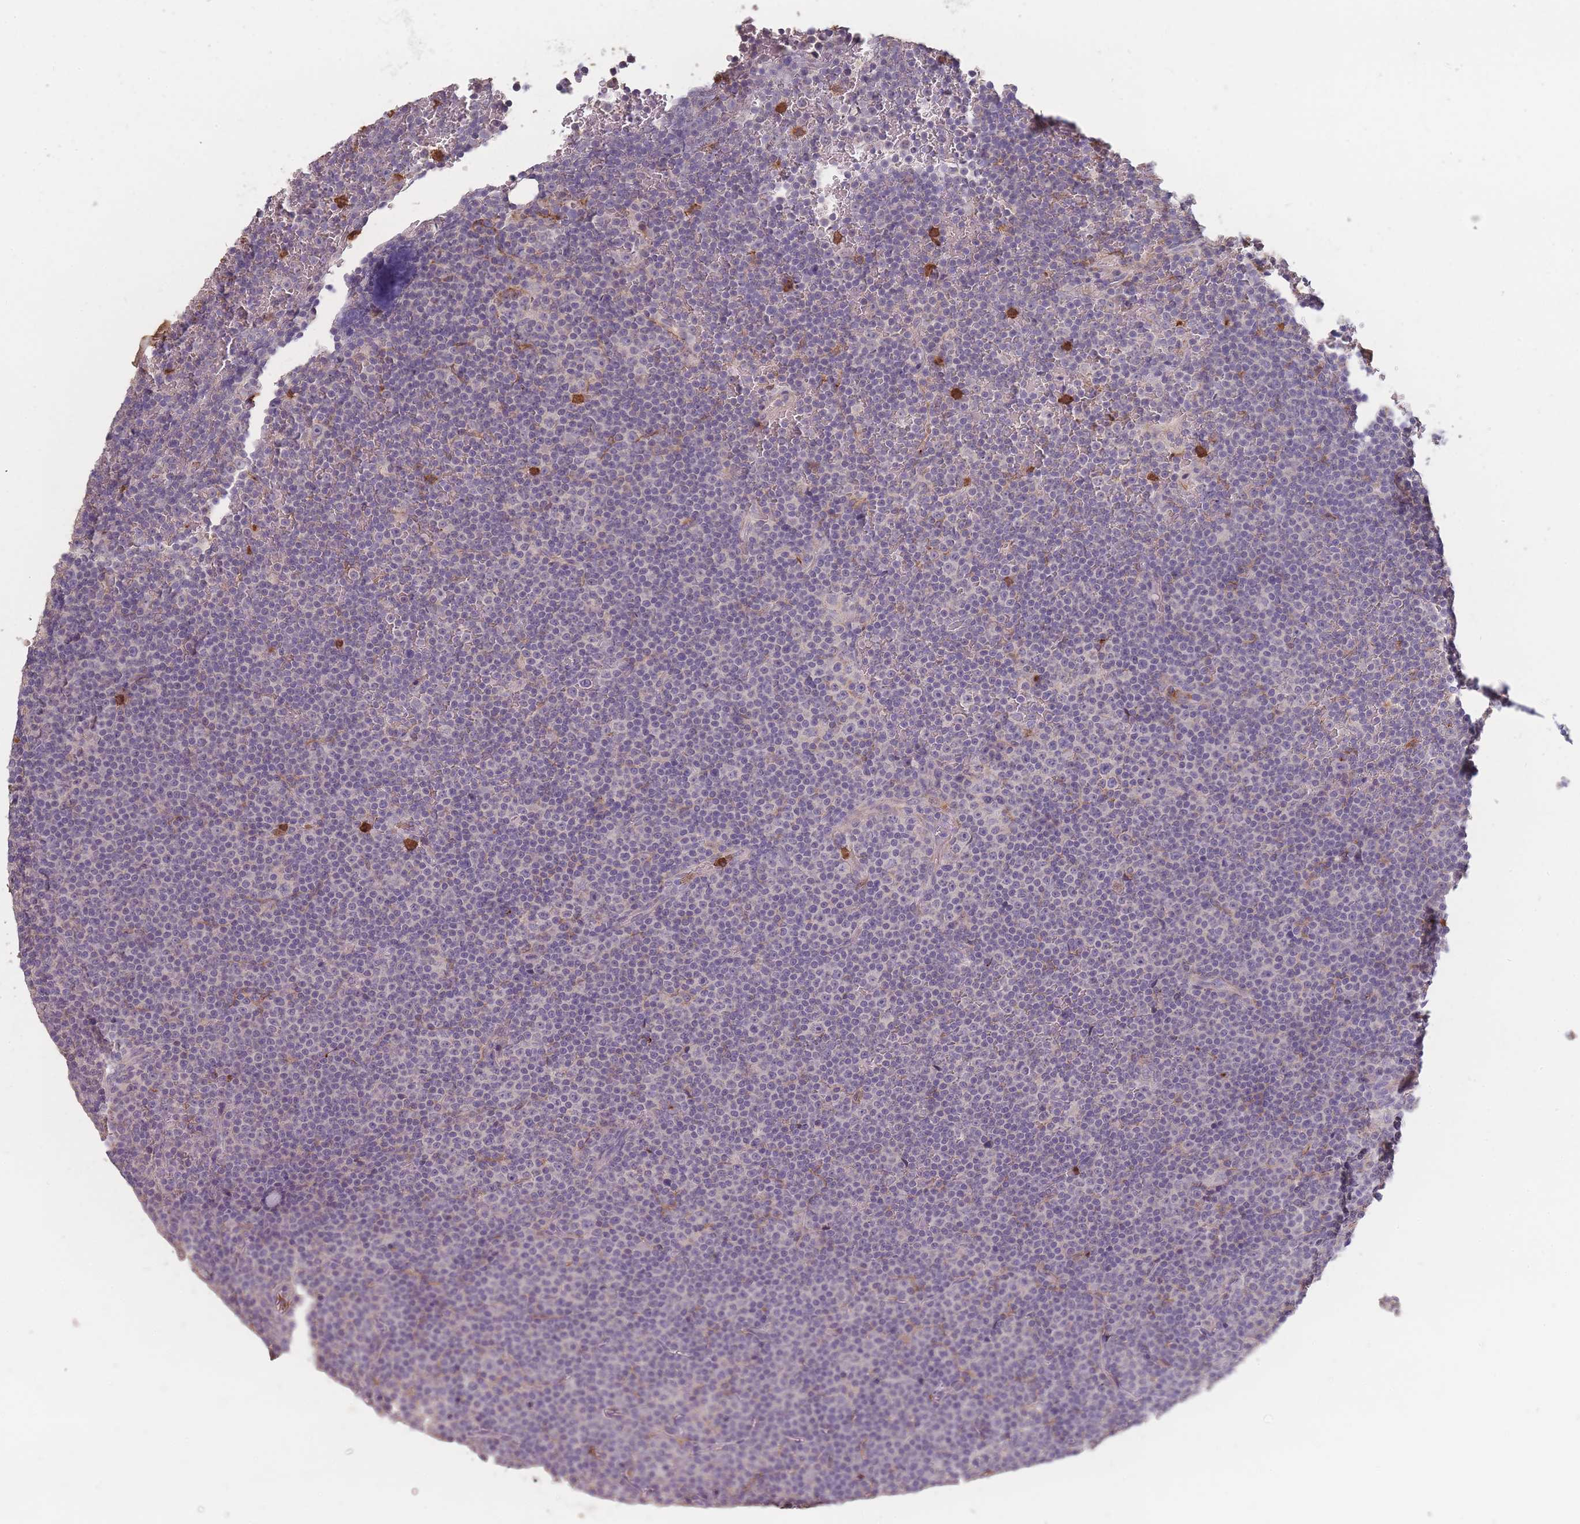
{"staining": {"intensity": "negative", "quantity": "none", "location": "none"}, "tissue": "lymphoma", "cell_type": "Tumor cells", "image_type": "cancer", "snomed": [{"axis": "morphology", "description": "Malignant lymphoma, non-Hodgkin's type, Low grade"}, {"axis": "topography", "description": "Lymph node"}], "caption": "DAB (3,3'-diaminobenzidine) immunohistochemical staining of malignant lymphoma, non-Hodgkin's type (low-grade) displays no significant staining in tumor cells.", "gene": "BST1", "patient": {"sex": "female", "age": 67}}